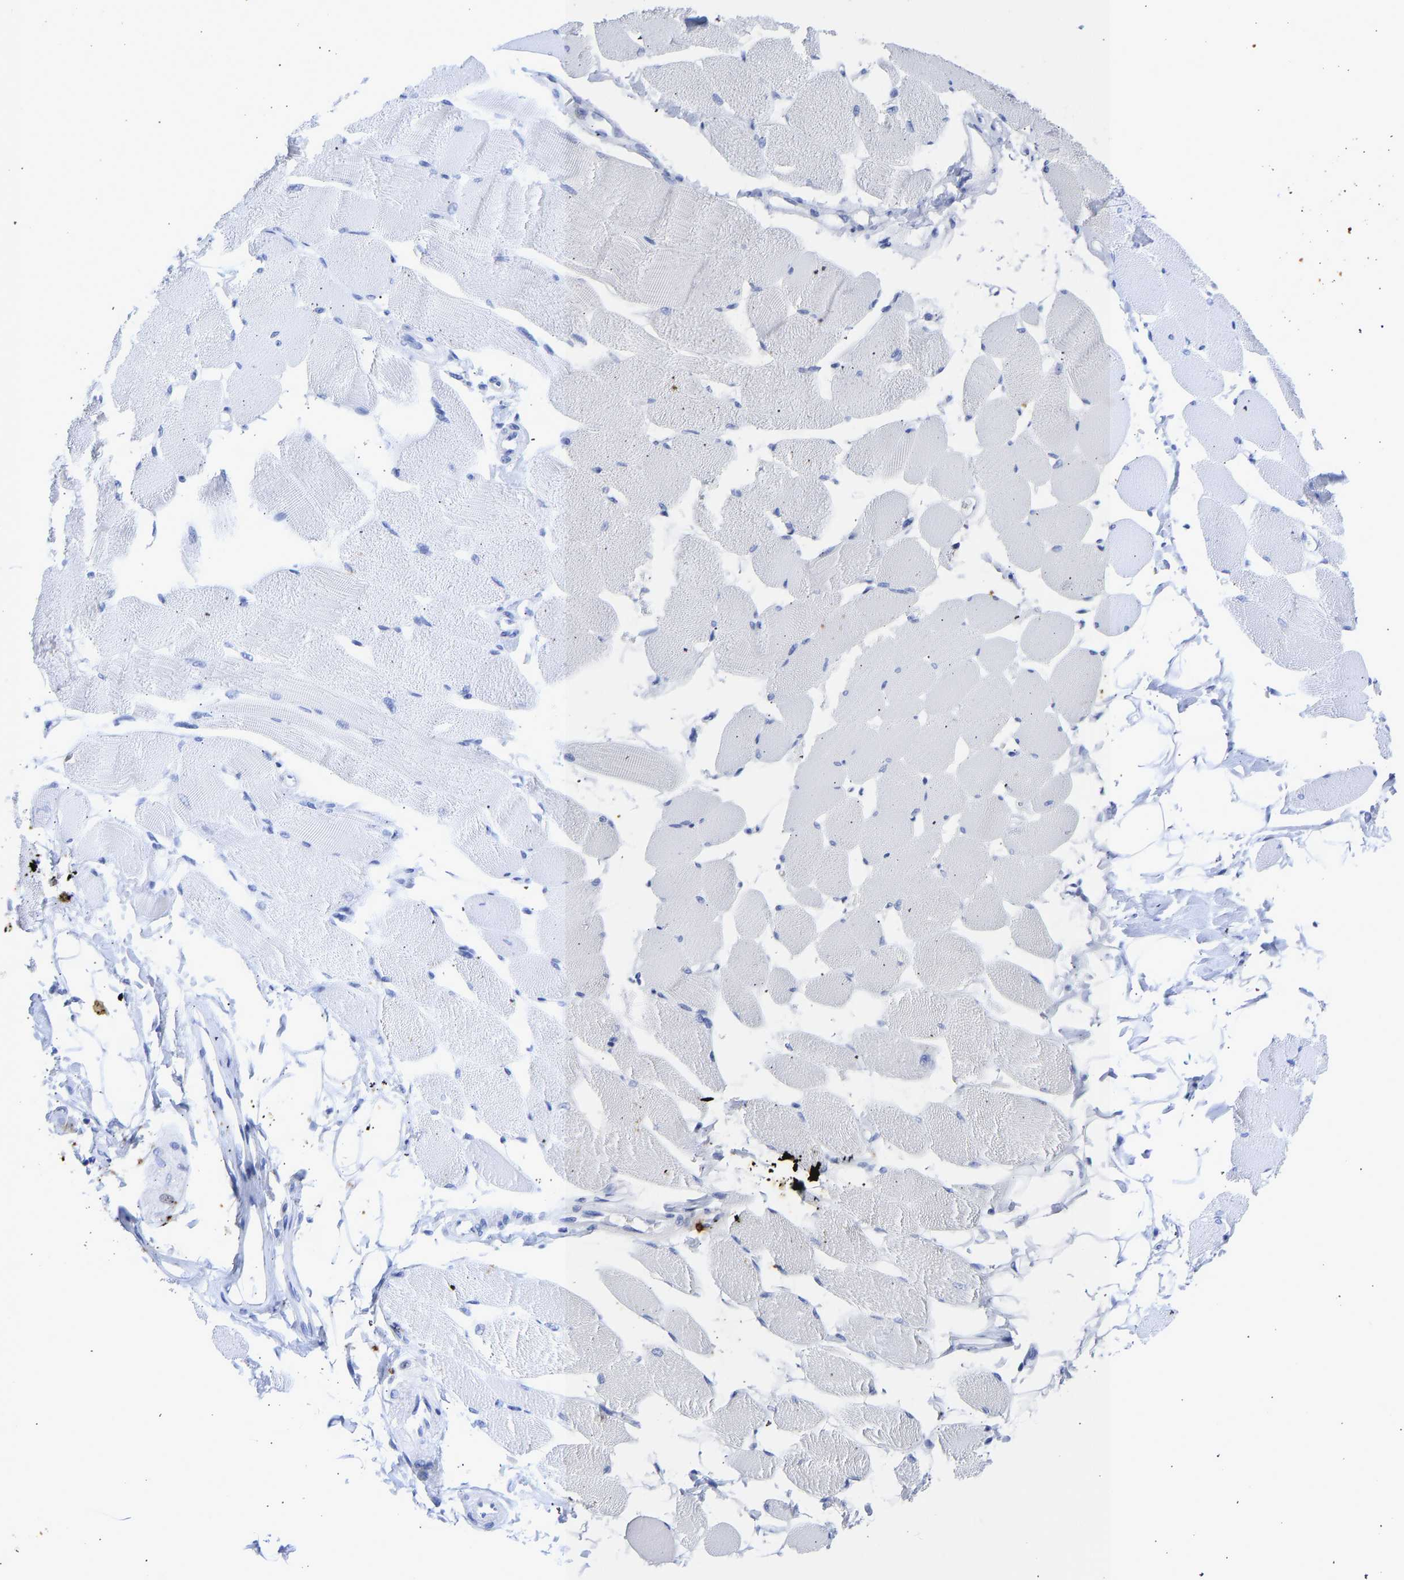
{"staining": {"intensity": "negative", "quantity": "none", "location": "none"}, "tissue": "skeletal muscle", "cell_type": "Myocytes", "image_type": "normal", "snomed": [{"axis": "morphology", "description": "Normal tissue, NOS"}, {"axis": "topography", "description": "Skeletal muscle"}, {"axis": "topography", "description": "Peripheral nerve tissue"}], "caption": "Photomicrograph shows no protein positivity in myocytes of benign skeletal muscle.", "gene": "KRT1", "patient": {"sex": "female", "age": 84}}